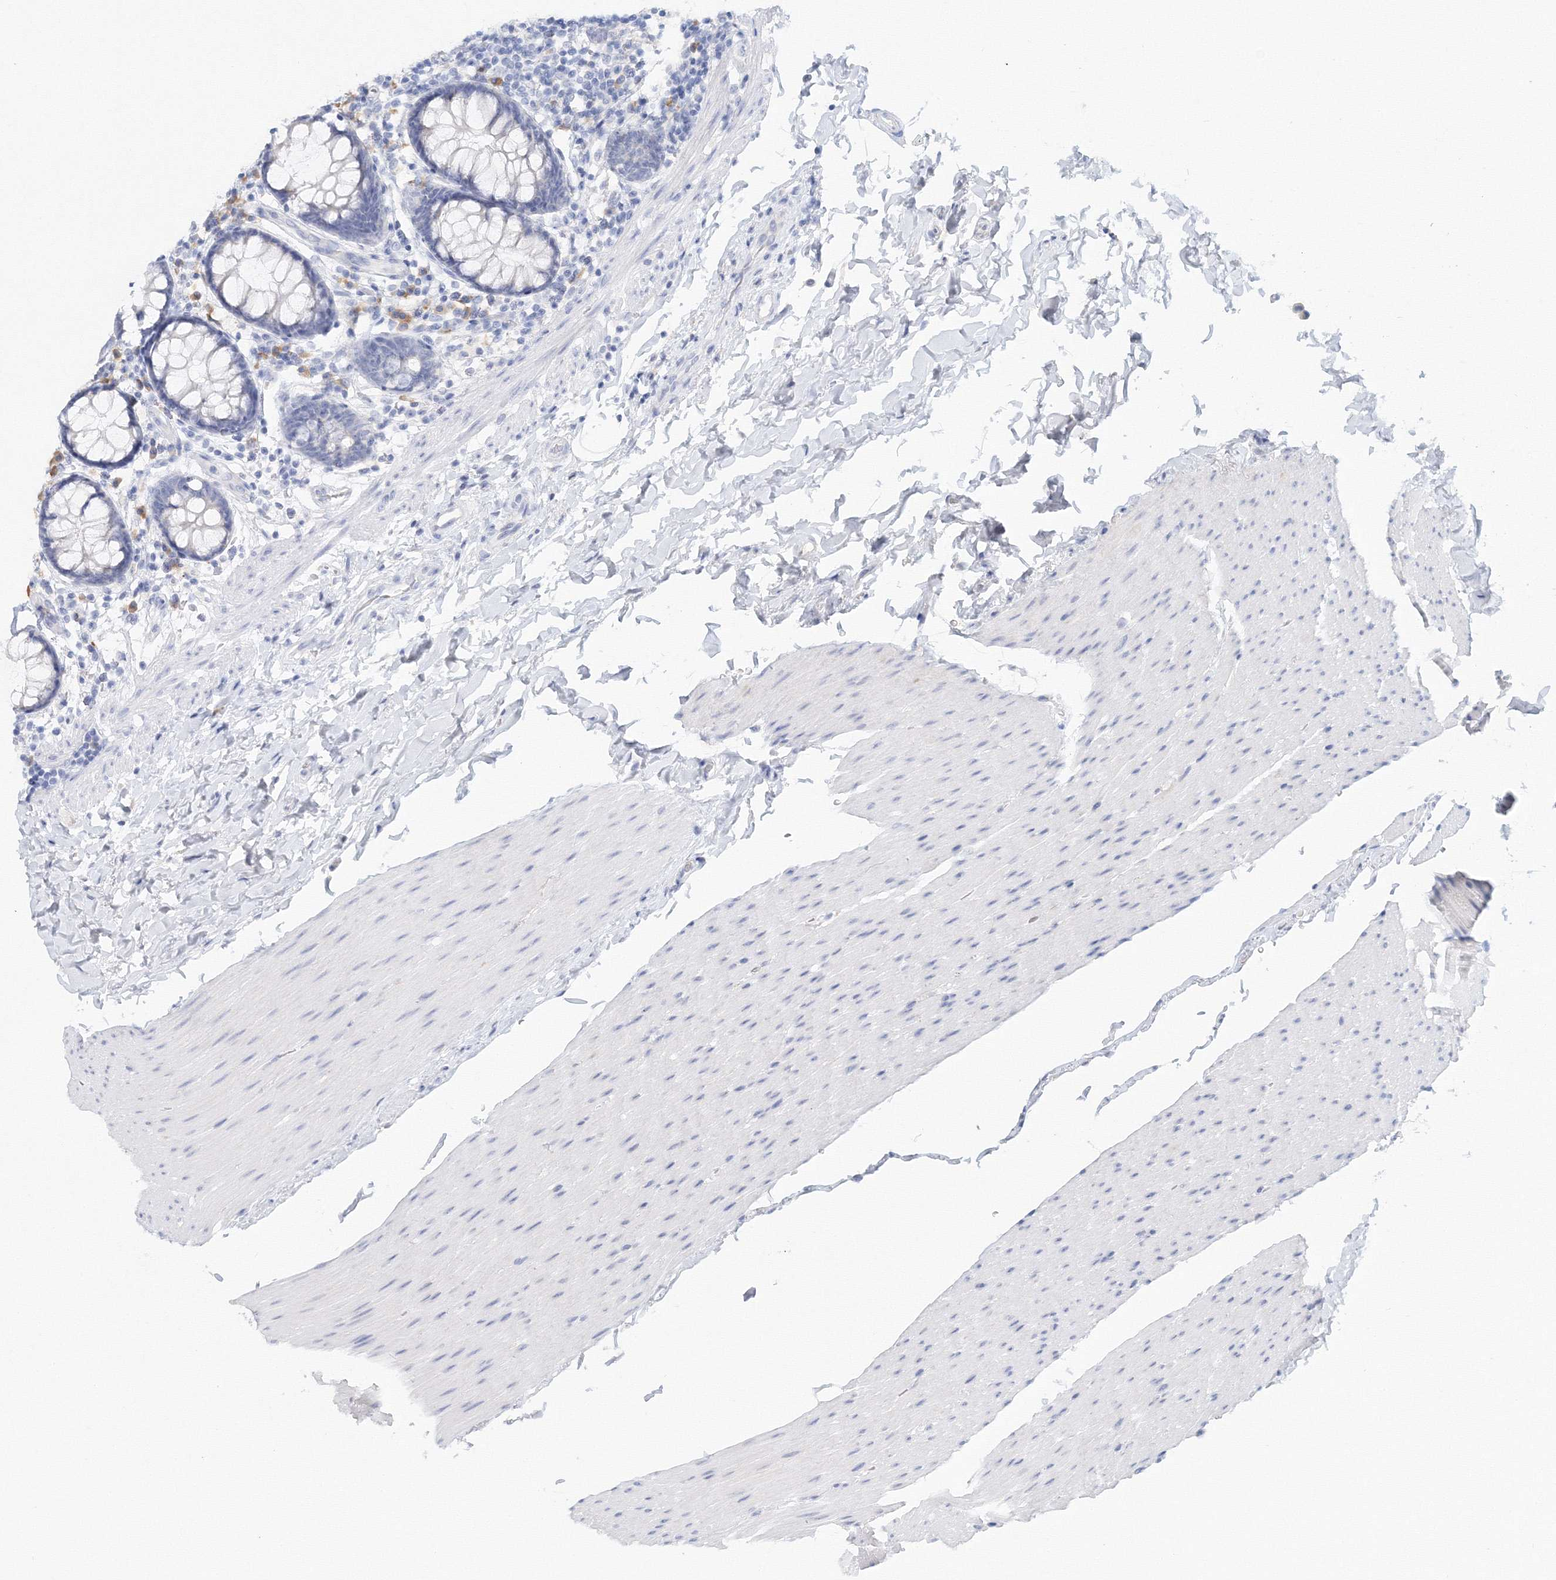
{"staining": {"intensity": "negative", "quantity": "none", "location": "none"}, "tissue": "colon", "cell_type": "Endothelial cells", "image_type": "normal", "snomed": [{"axis": "morphology", "description": "Normal tissue, NOS"}, {"axis": "topography", "description": "Colon"}], "caption": "This is an immunohistochemistry micrograph of benign human colon. There is no staining in endothelial cells.", "gene": "VSIG1", "patient": {"sex": "female", "age": 80}}